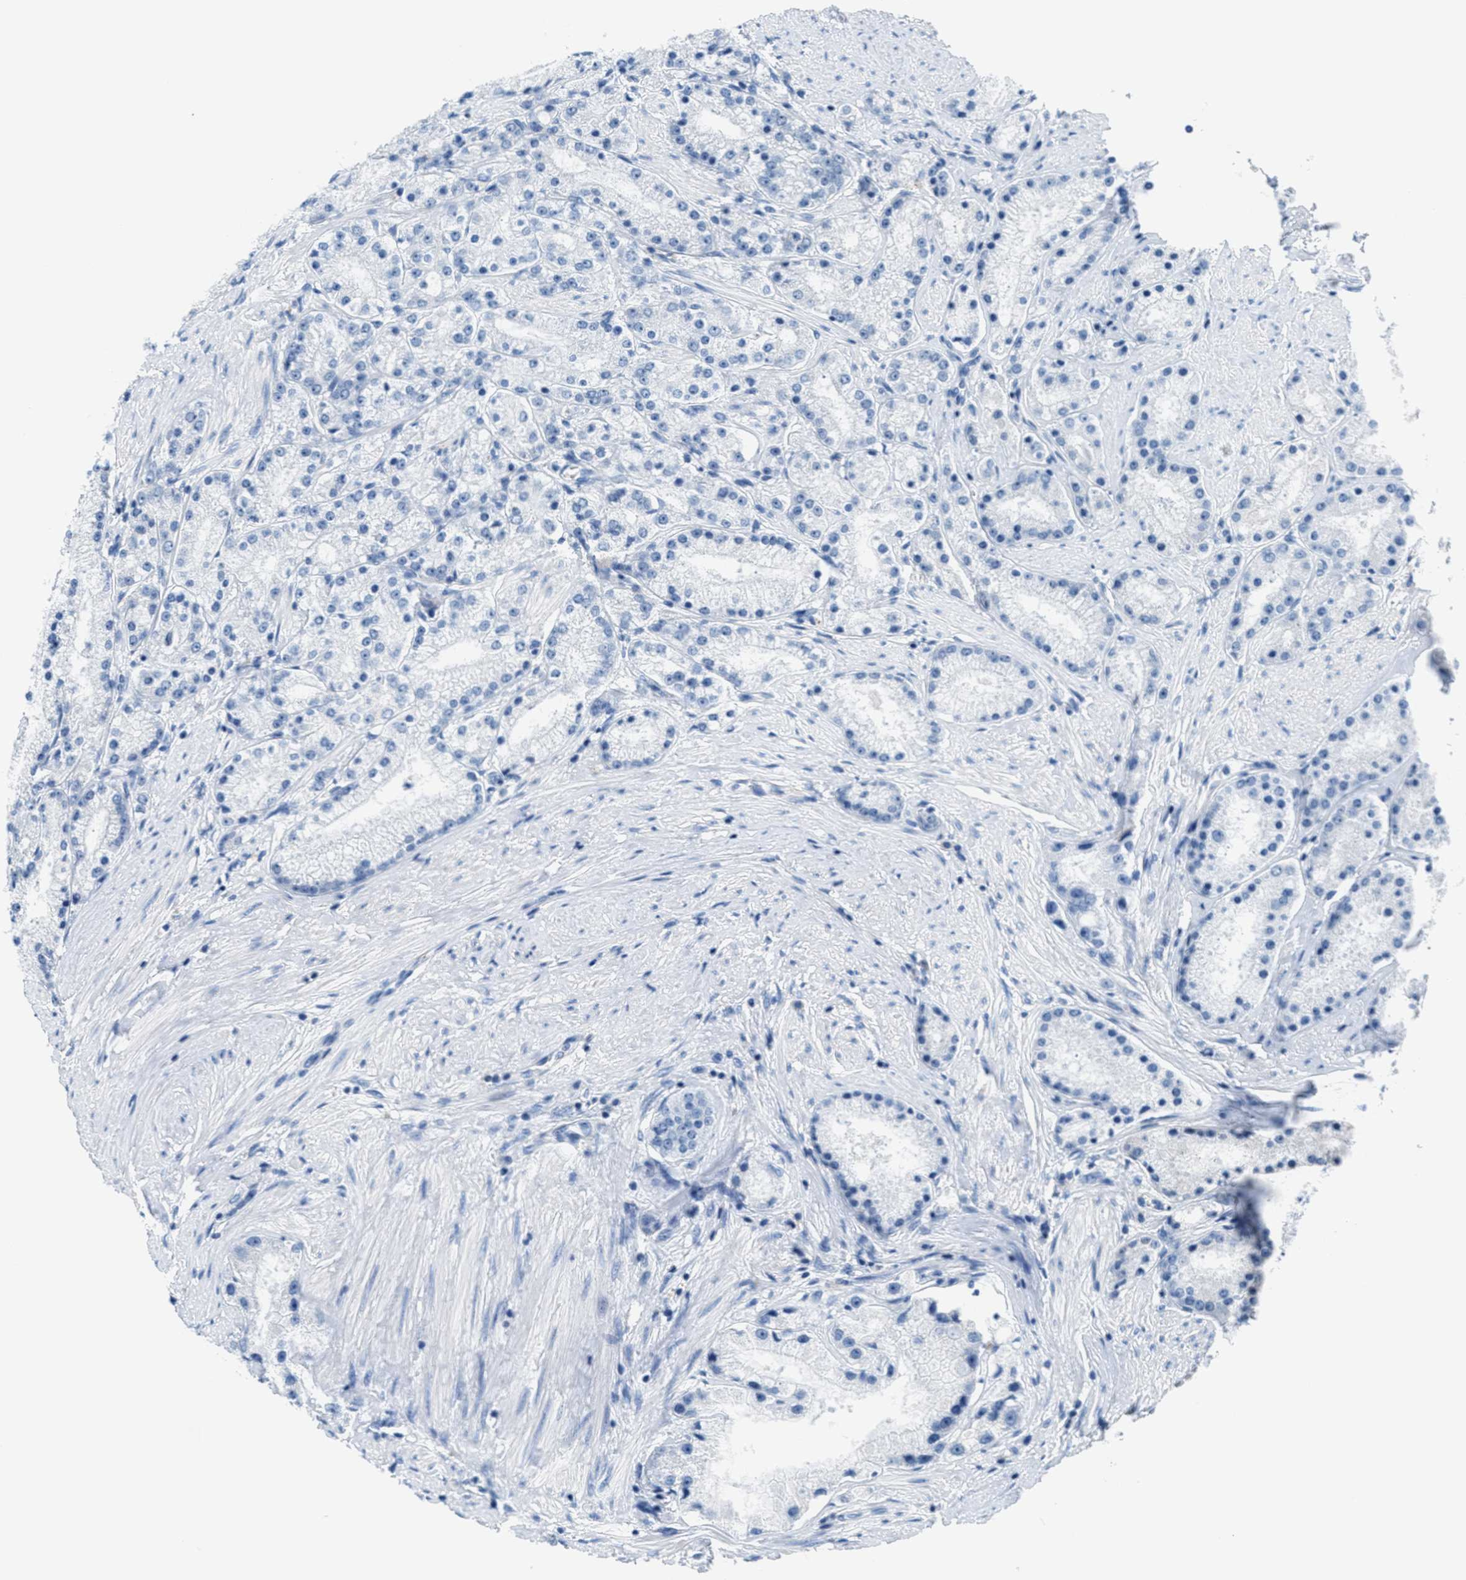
{"staining": {"intensity": "negative", "quantity": "none", "location": "none"}, "tissue": "prostate cancer", "cell_type": "Tumor cells", "image_type": "cancer", "snomed": [{"axis": "morphology", "description": "Adenocarcinoma, Low grade"}, {"axis": "topography", "description": "Prostate"}], "caption": "An immunohistochemistry (IHC) photomicrograph of prostate cancer is shown. There is no staining in tumor cells of prostate cancer. Brightfield microscopy of immunohistochemistry stained with DAB (brown) and hematoxylin (blue), captured at high magnification.", "gene": "MAPRE2", "patient": {"sex": "male", "age": 63}}